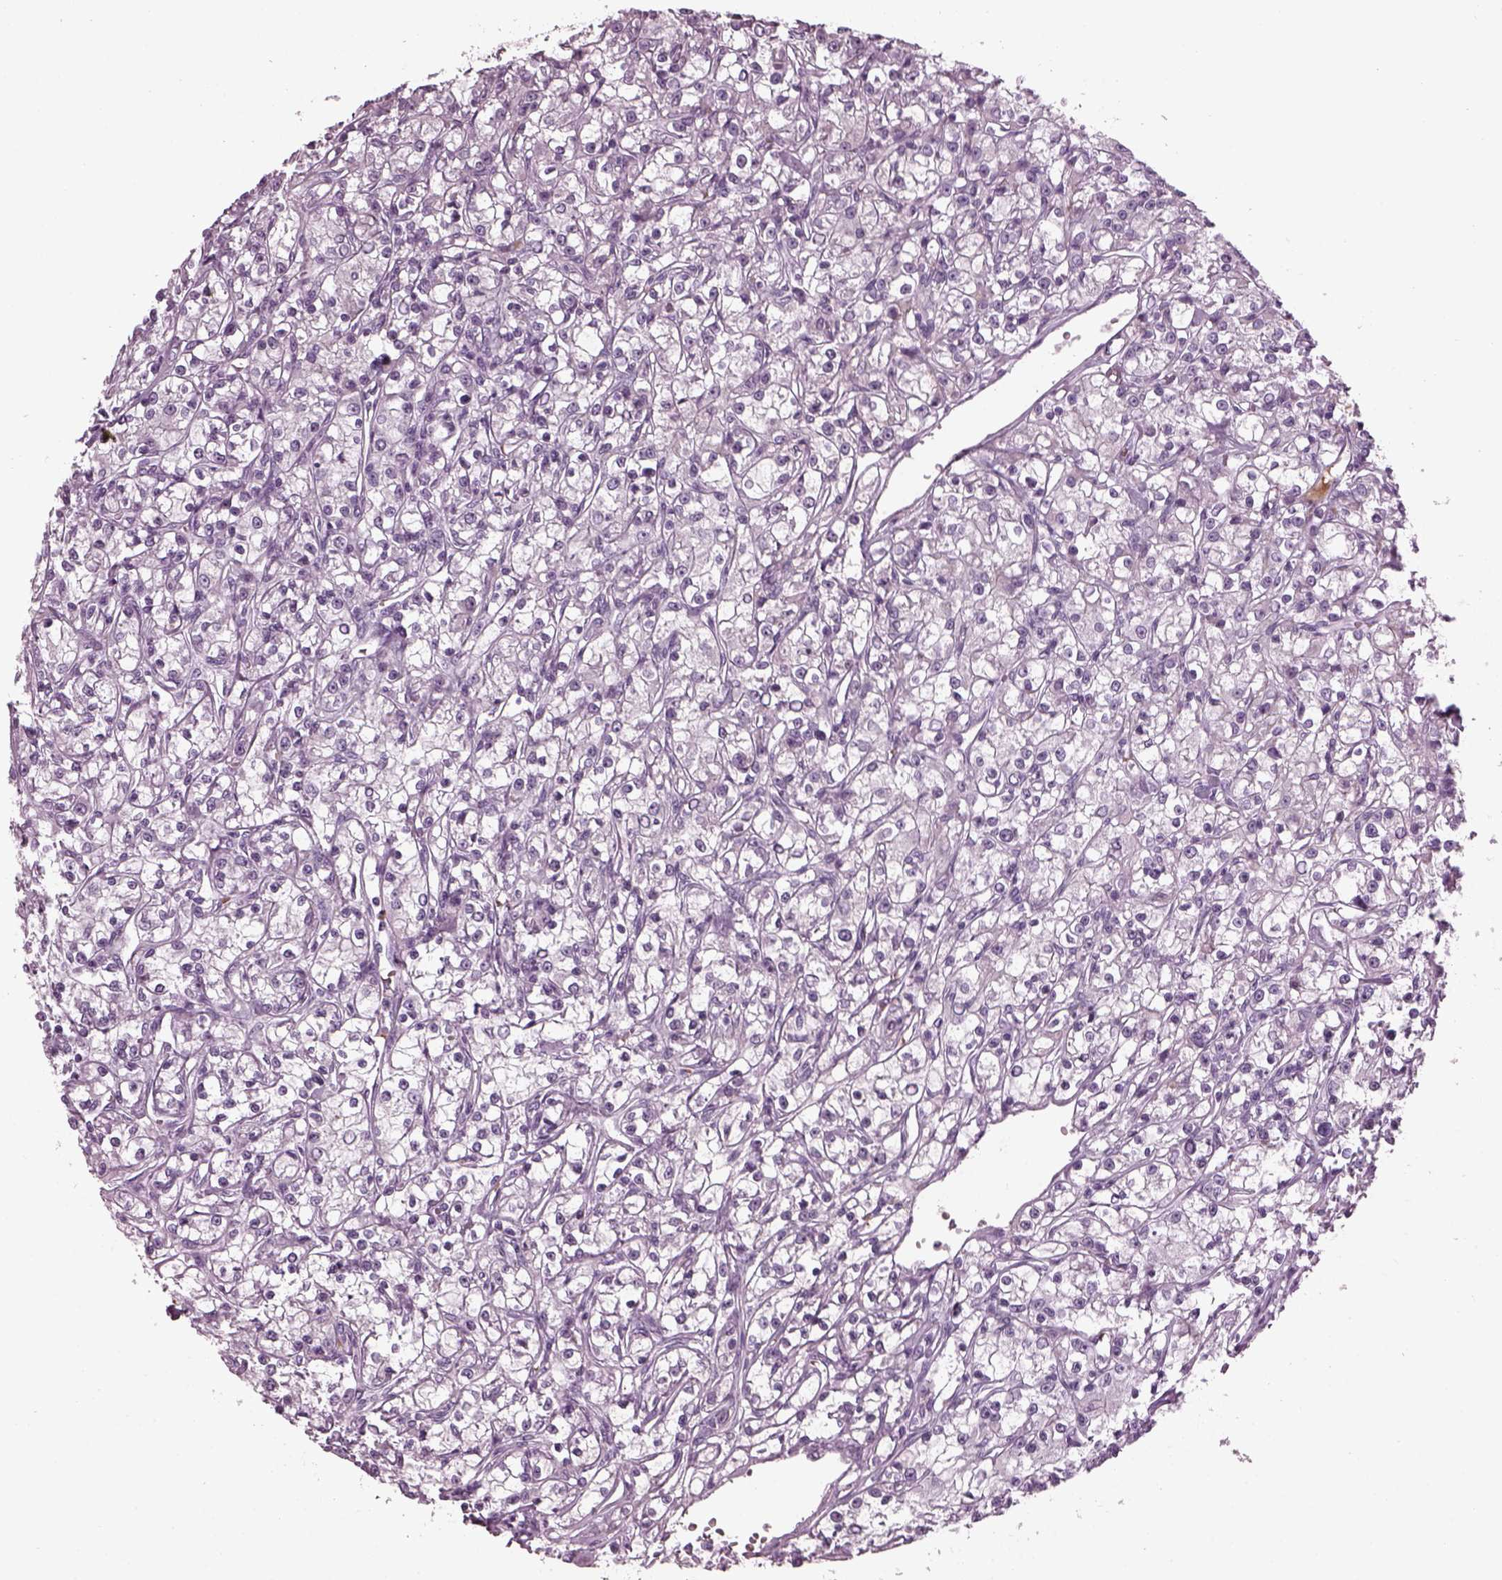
{"staining": {"intensity": "negative", "quantity": "none", "location": "none"}, "tissue": "renal cancer", "cell_type": "Tumor cells", "image_type": "cancer", "snomed": [{"axis": "morphology", "description": "Adenocarcinoma, NOS"}, {"axis": "topography", "description": "Kidney"}], "caption": "Immunohistochemistry of human renal cancer (adenocarcinoma) shows no positivity in tumor cells.", "gene": "DPYSL5", "patient": {"sex": "female", "age": 59}}